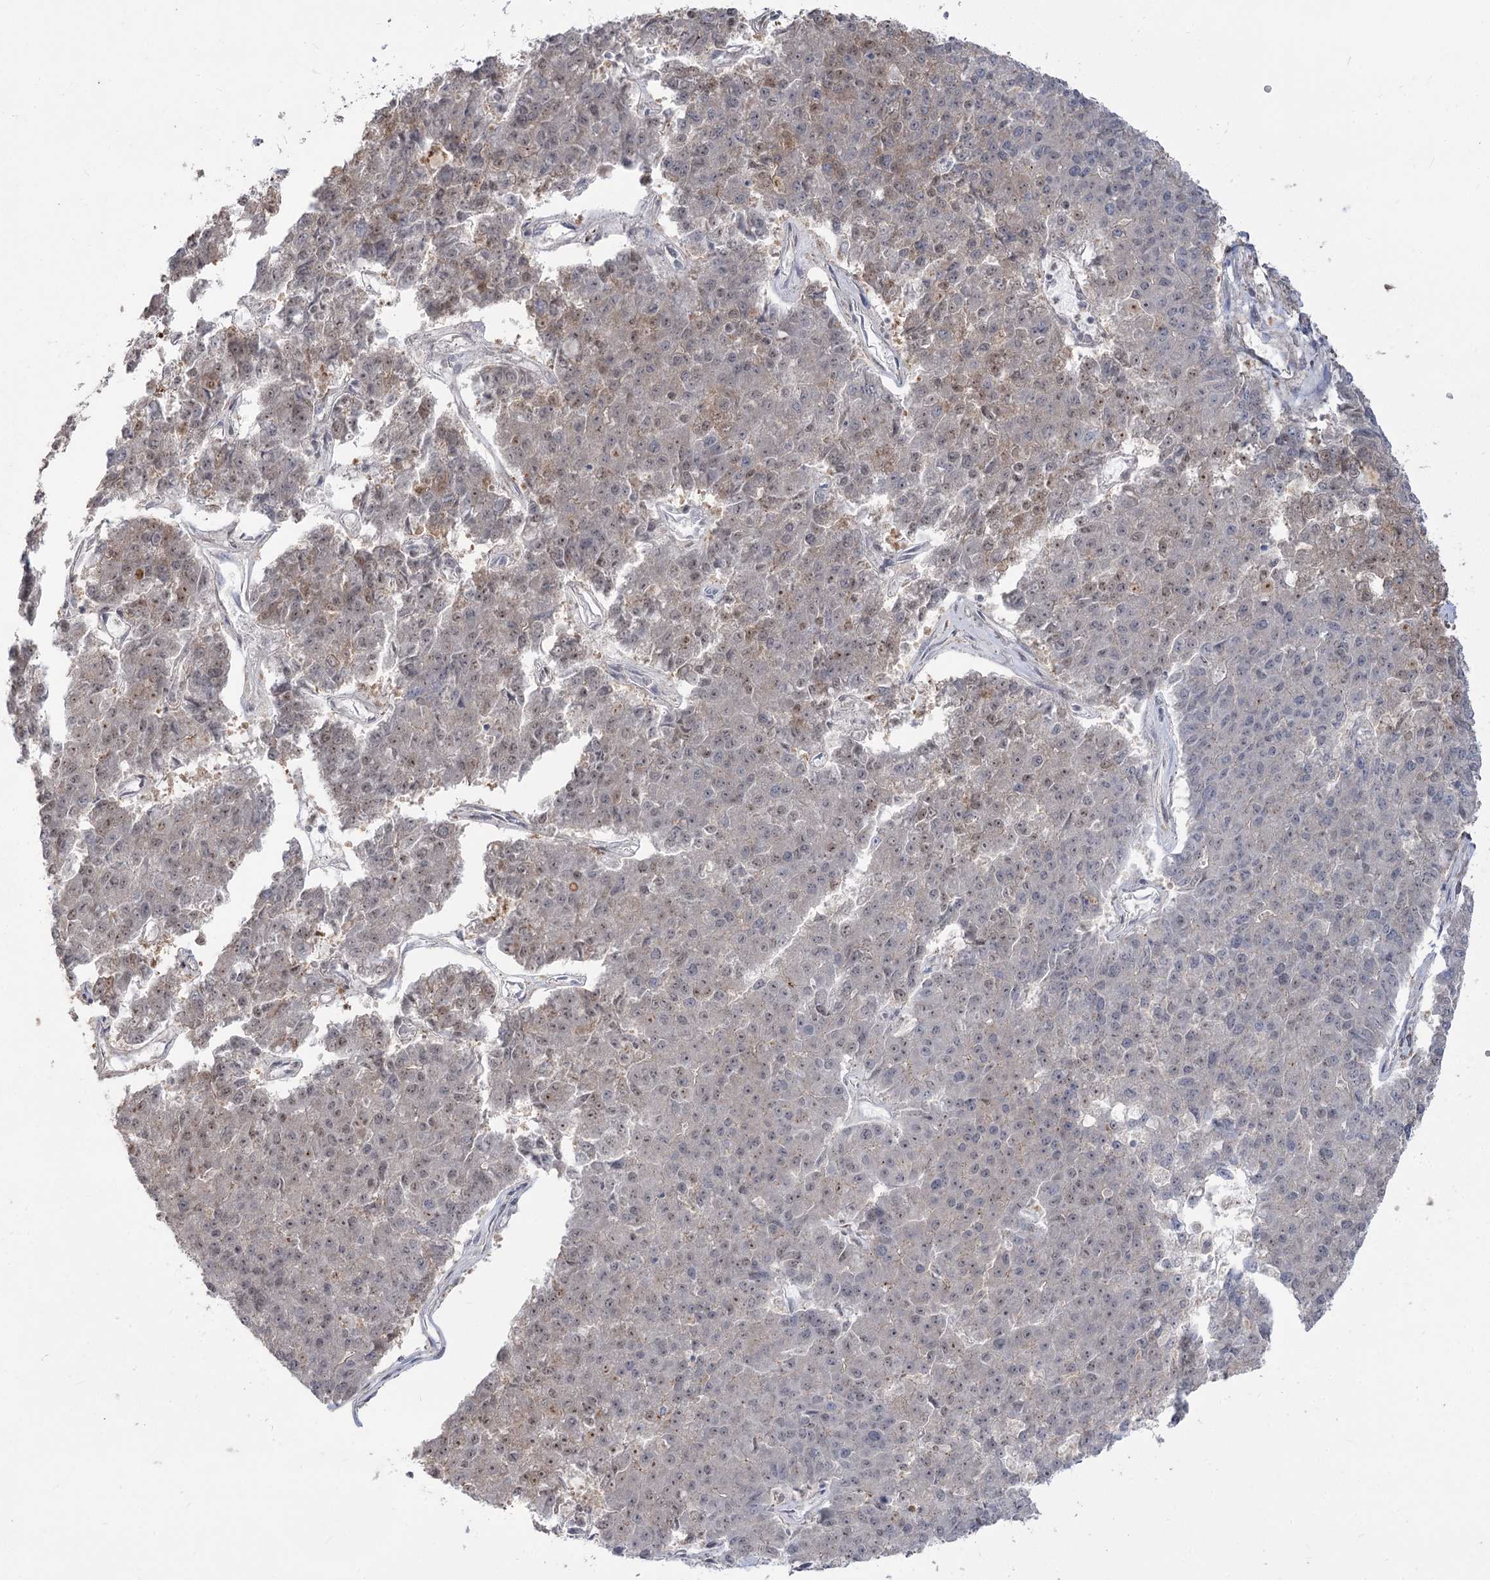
{"staining": {"intensity": "weak", "quantity": "25%-75%", "location": "cytoplasmic/membranous,nuclear"}, "tissue": "pancreatic cancer", "cell_type": "Tumor cells", "image_type": "cancer", "snomed": [{"axis": "morphology", "description": "Adenocarcinoma, NOS"}, {"axis": "topography", "description": "Pancreas"}], "caption": "Adenocarcinoma (pancreatic) was stained to show a protein in brown. There is low levels of weak cytoplasmic/membranous and nuclear staining in approximately 25%-75% of tumor cells.", "gene": "ZSCAN23", "patient": {"sex": "male", "age": 50}}